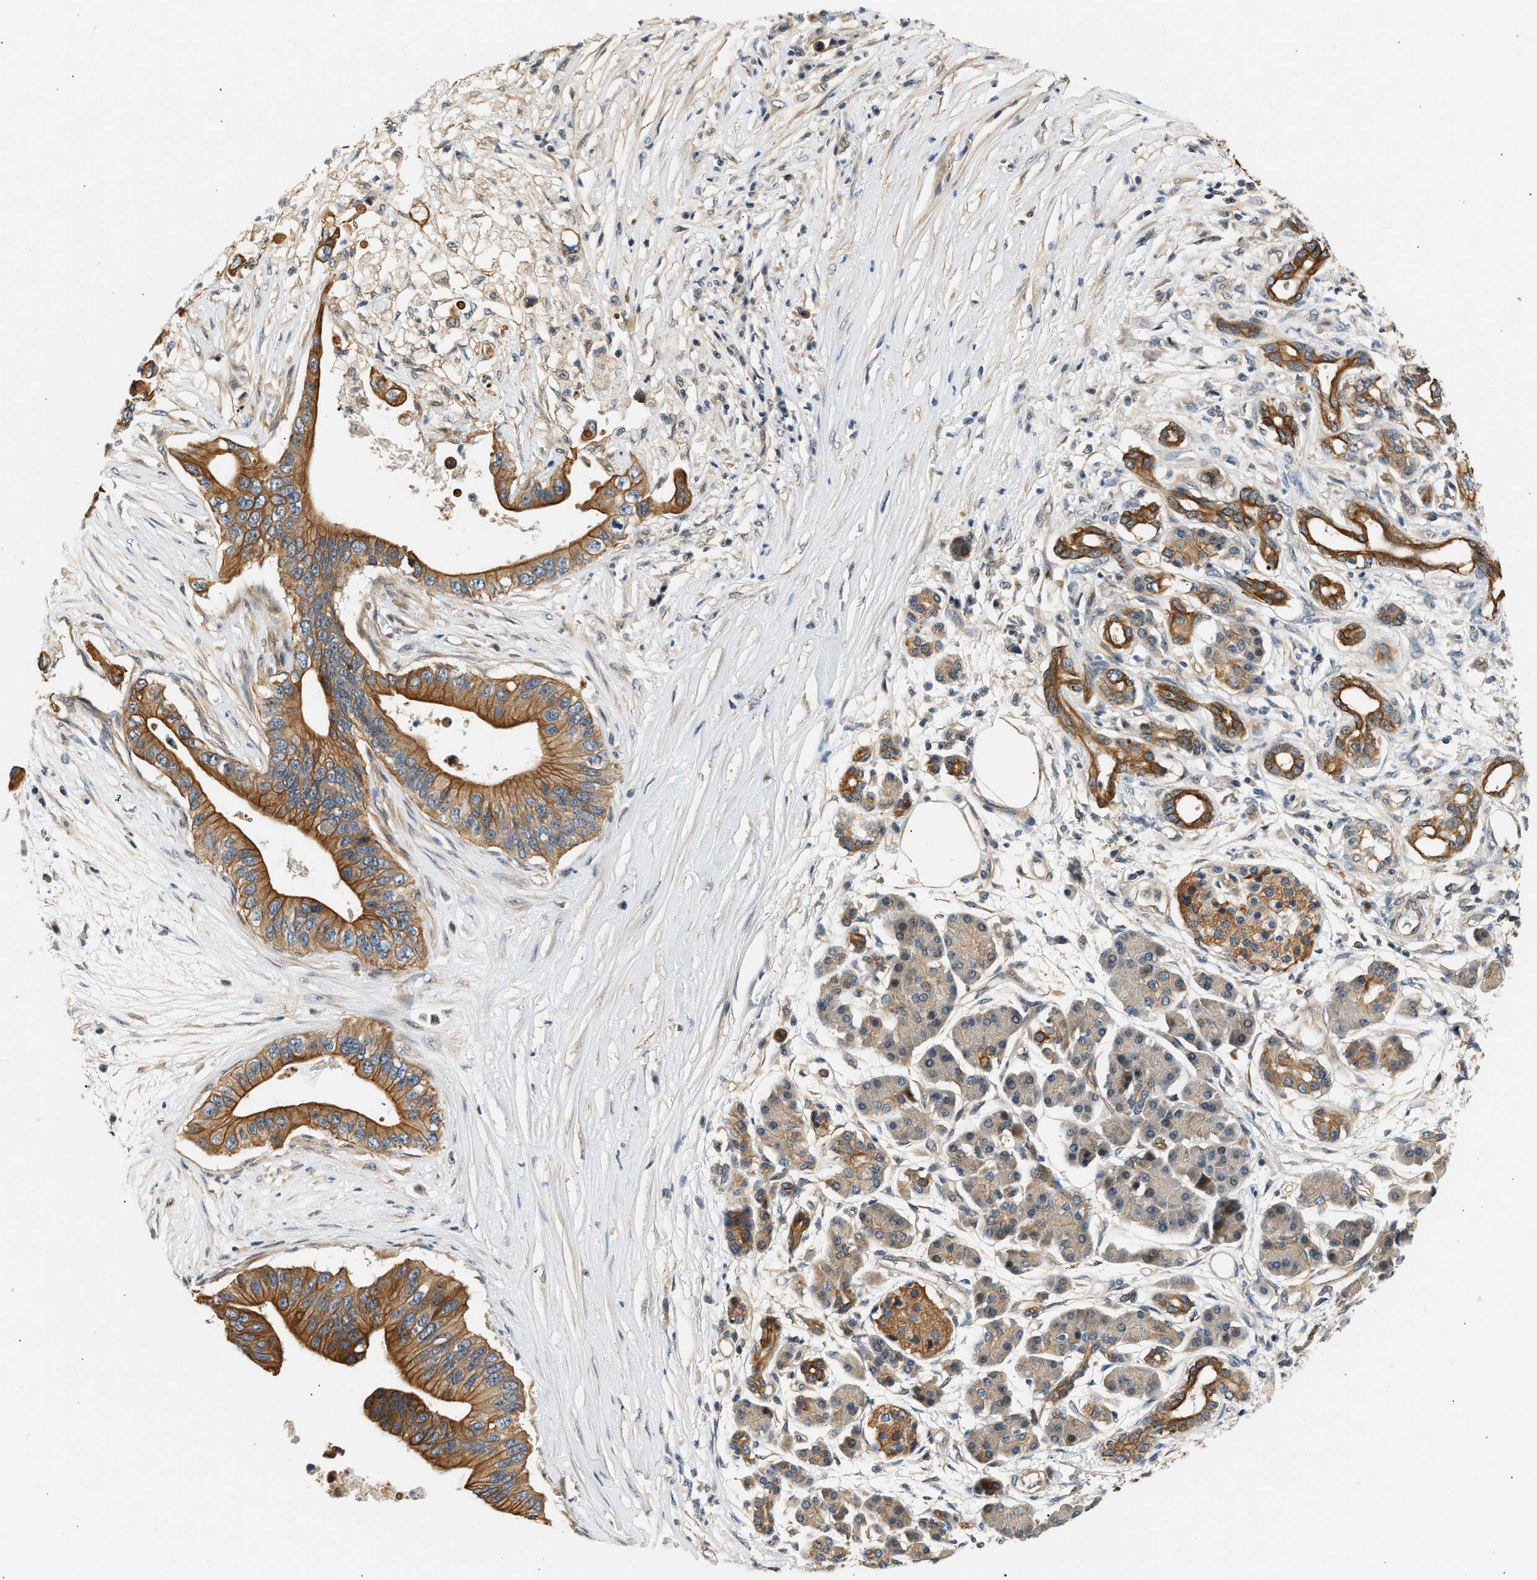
{"staining": {"intensity": "strong", "quantity": ">75%", "location": "cytoplasmic/membranous"}, "tissue": "pancreatic cancer", "cell_type": "Tumor cells", "image_type": "cancer", "snomed": [{"axis": "morphology", "description": "Adenocarcinoma, NOS"}, {"axis": "topography", "description": "Pancreas"}], "caption": "Immunohistochemistry (IHC) micrograph of pancreatic adenocarcinoma stained for a protein (brown), which displays high levels of strong cytoplasmic/membranous staining in approximately >75% of tumor cells.", "gene": "WDR31", "patient": {"sex": "male", "age": 77}}